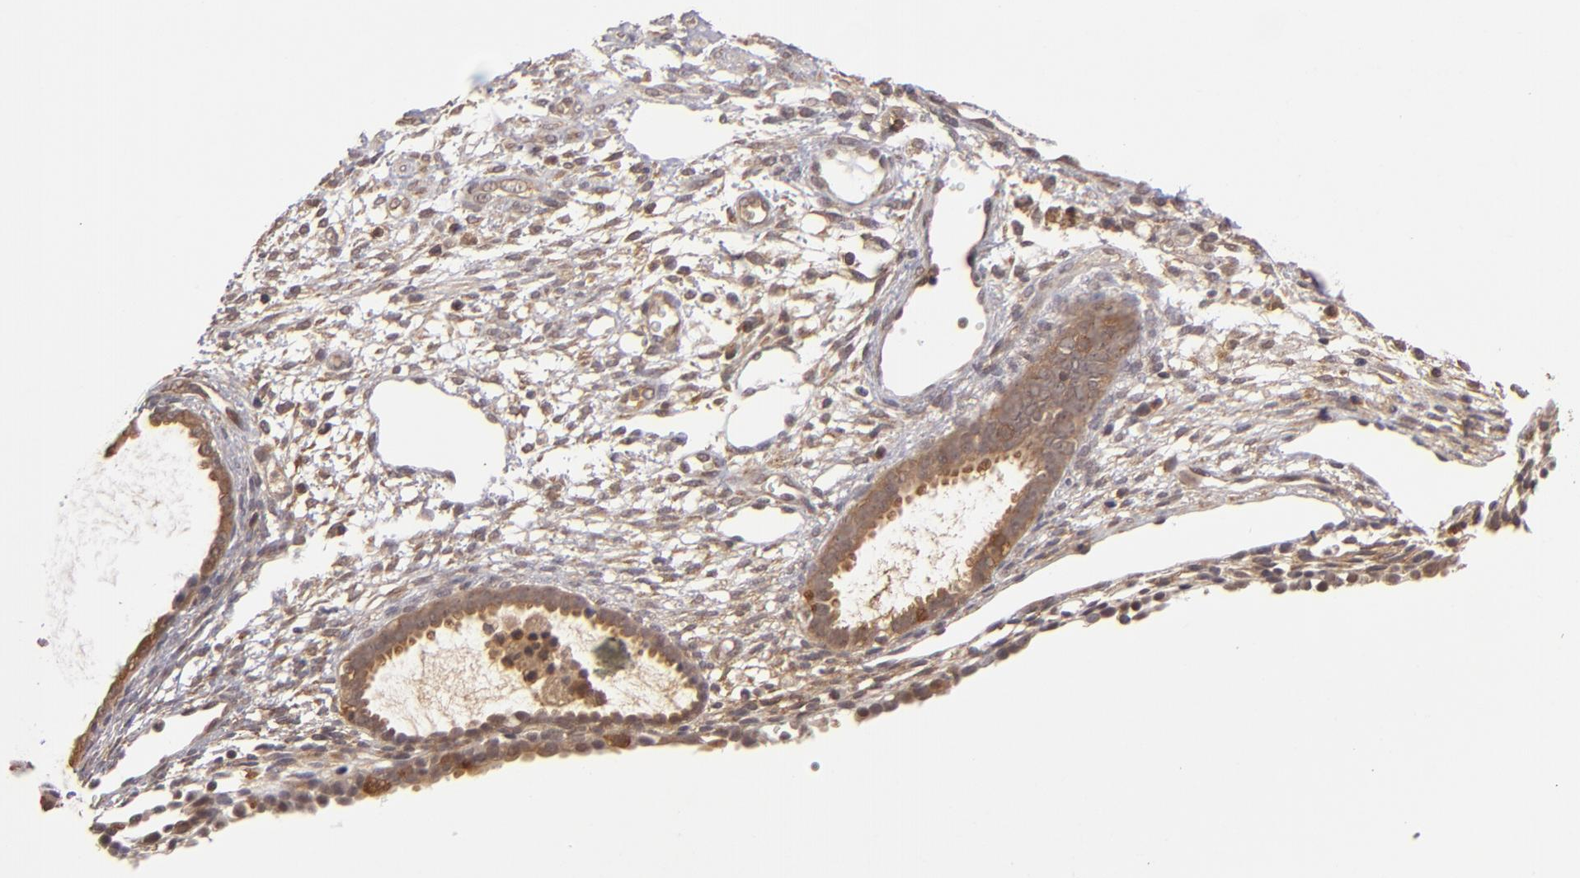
{"staining": {"intensity": "weak", "quantity": "25%-75%", "location": "cytoplasmic/membranous"}, "tissue": "endometrium", "cell_type": "Cells in endometrial stroma", "image_type": "normal", "snomed": [{"axis": "morphology", "description": "Normal tissue, NOS"}, {"axis": "topography", "description": "Endometrium"}], "caption": "This histopathology image exhibits unremarkable endometrium stained with immunohistochemistry to label a protein in brown. The cytoplasmic/membranous of cells in endometrial stroma show weak positivity for the protein. Nuclei are counter-stained blue.", "gene": "MAPK3", "patient": {"sex": "female", "age": 72}}